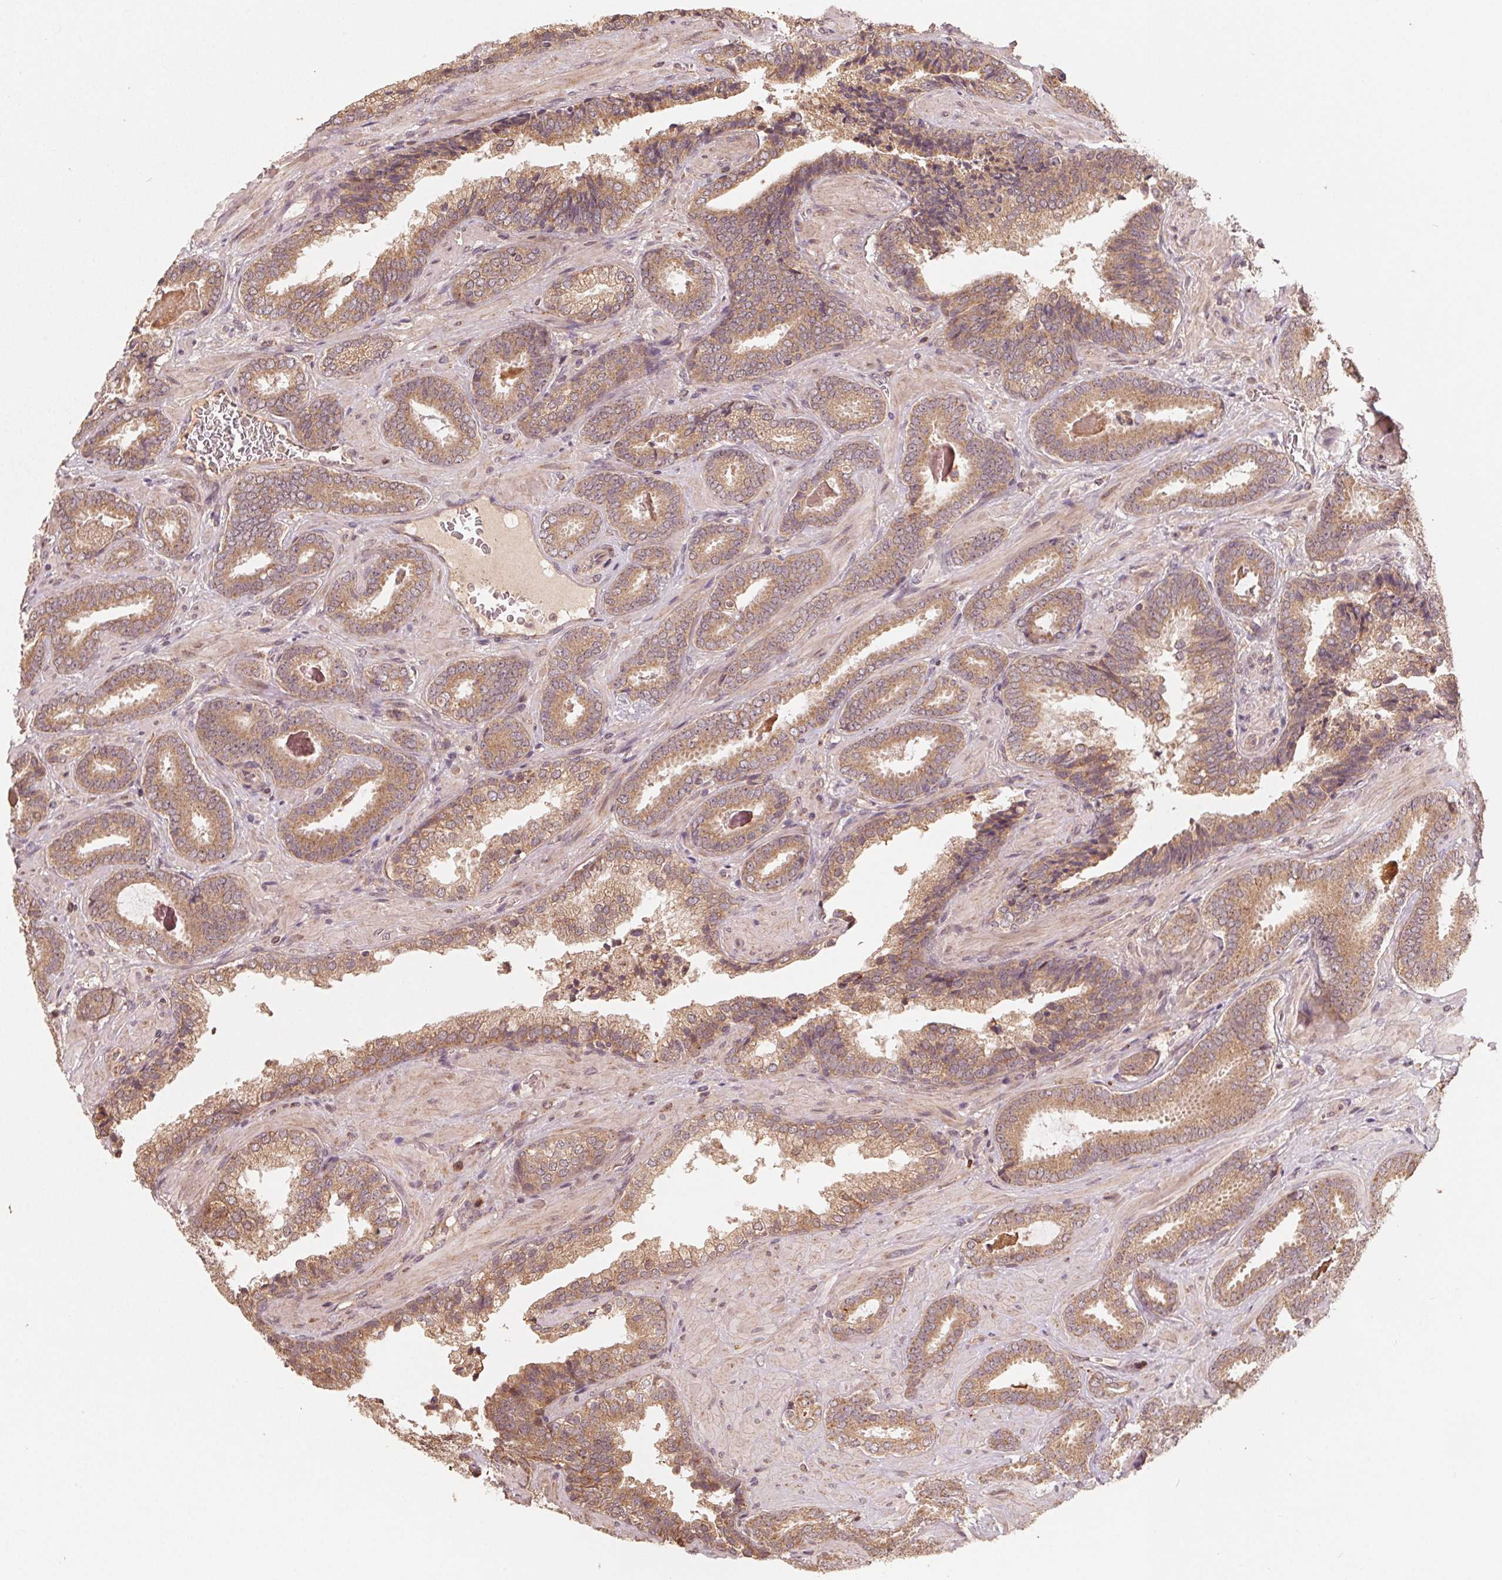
{"staining": {"intensity": "moderate", "quantity": ">75%", "location": "cytoplasmic/membranous"}, "tissue": "prostate cancer", "cell_type": "Tumor cells", "image_type": "cancer", "snomed": [{"axis": "morphology", "description": "Adenocarcinoma, Low grade"}, {"axis": "topography", "description": "Prostate"}], "caption": "The micrograph demonstrates immunohistochemical staining of prostate low-grade adenocarcinoma. There is moderate cytoplasmic/membranous positivity is present in approximately >75% of tumor cells.", "gene": "WBP2", "patient": {"sex": "male", "age": 61}}